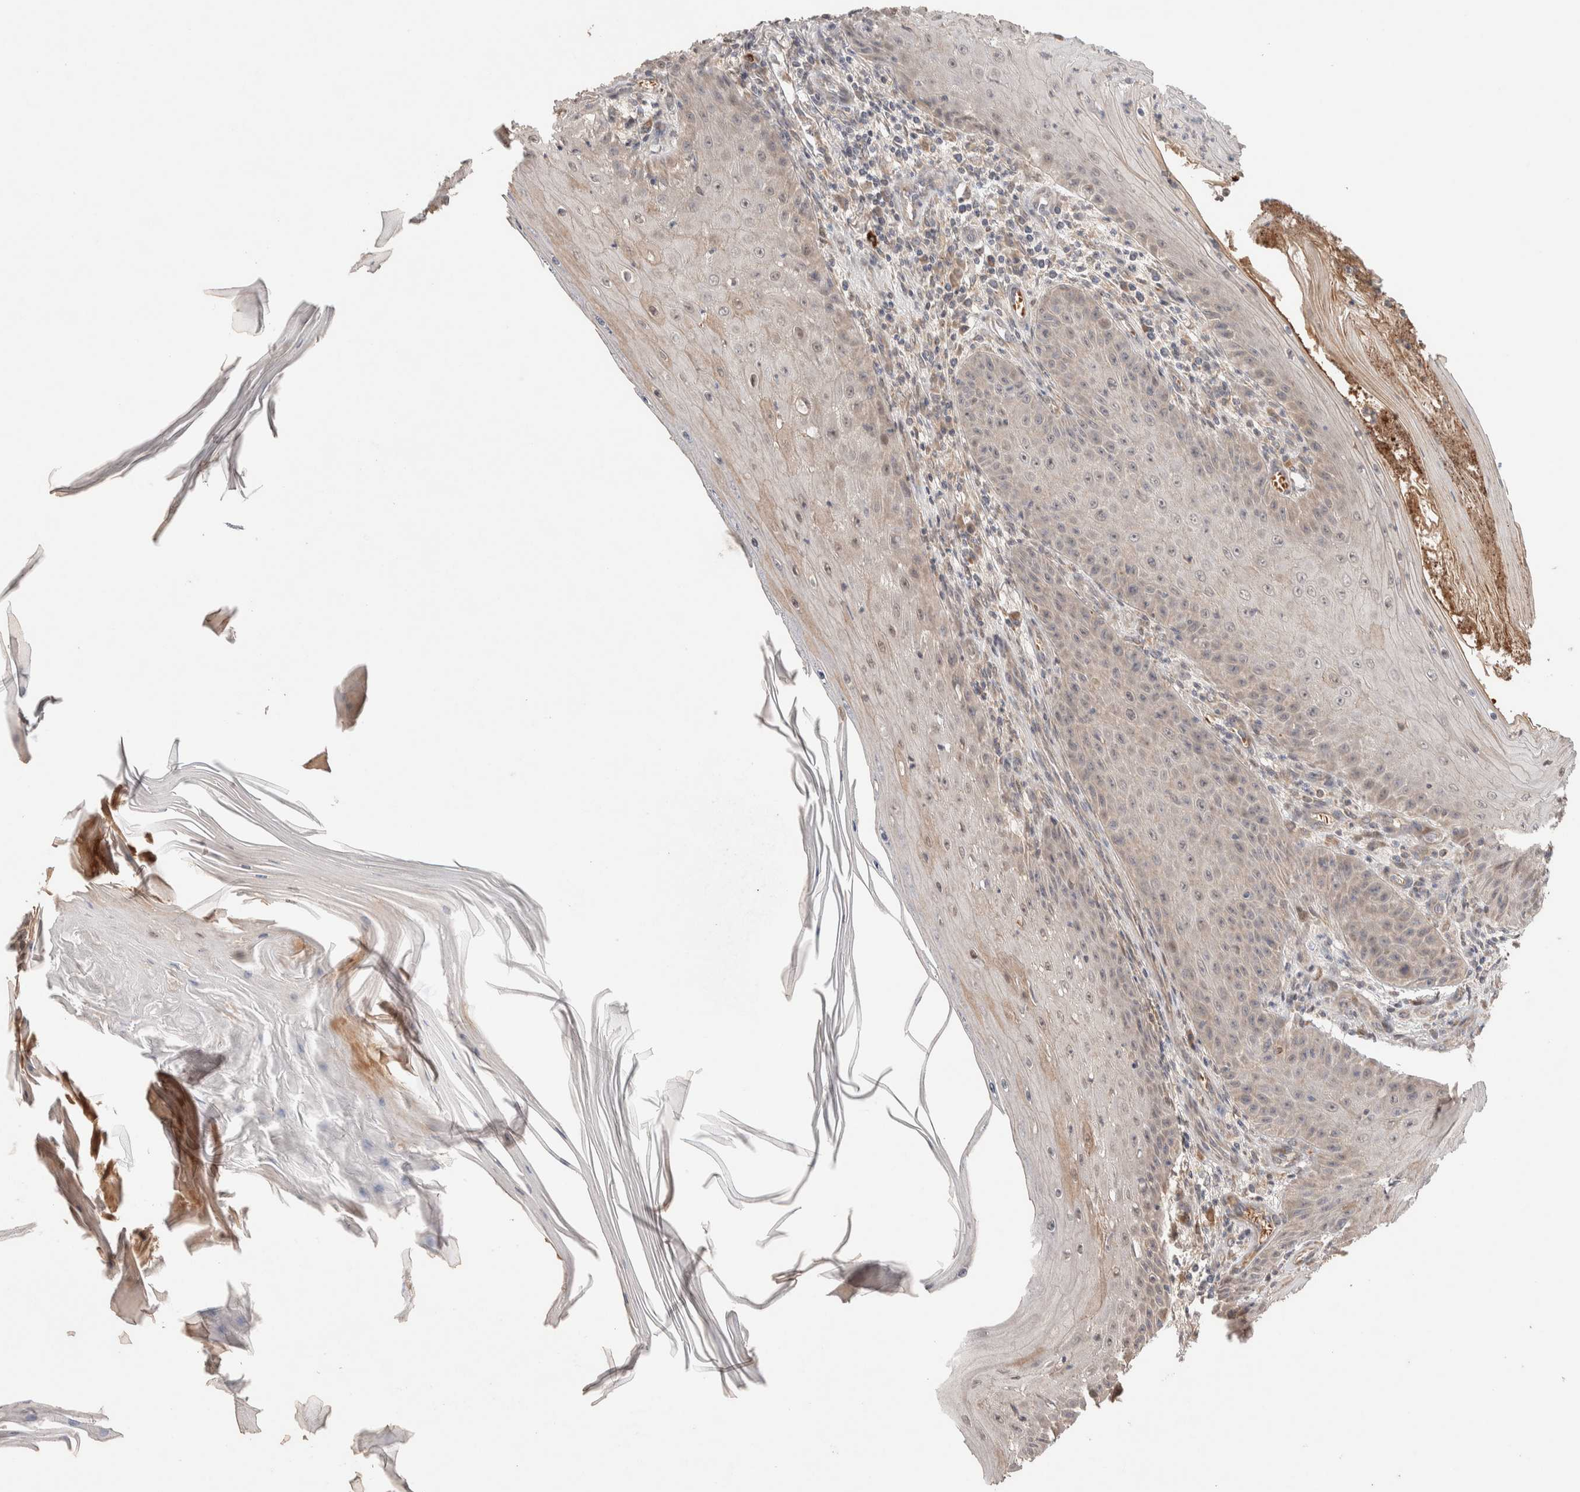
{"staining": {"intensity": "negative", "quantity": "none", "location": "none"}, "tissue": "skin cancer", "cell_type": "Tumor cells", "image_type": "cancer", "snomed": [{"axis": "morphology", "description": "Squamous cell carcinoma, NOS"}, {"axis": "topography", "description": "Skin"}], "caption": "This is an immunohistochemistry photomicrograph of skin squamous cell carcinoma. There is no positivity in tumor cells.", "gene": "CASK", "patient": {"sex": "female", "age": 73}}